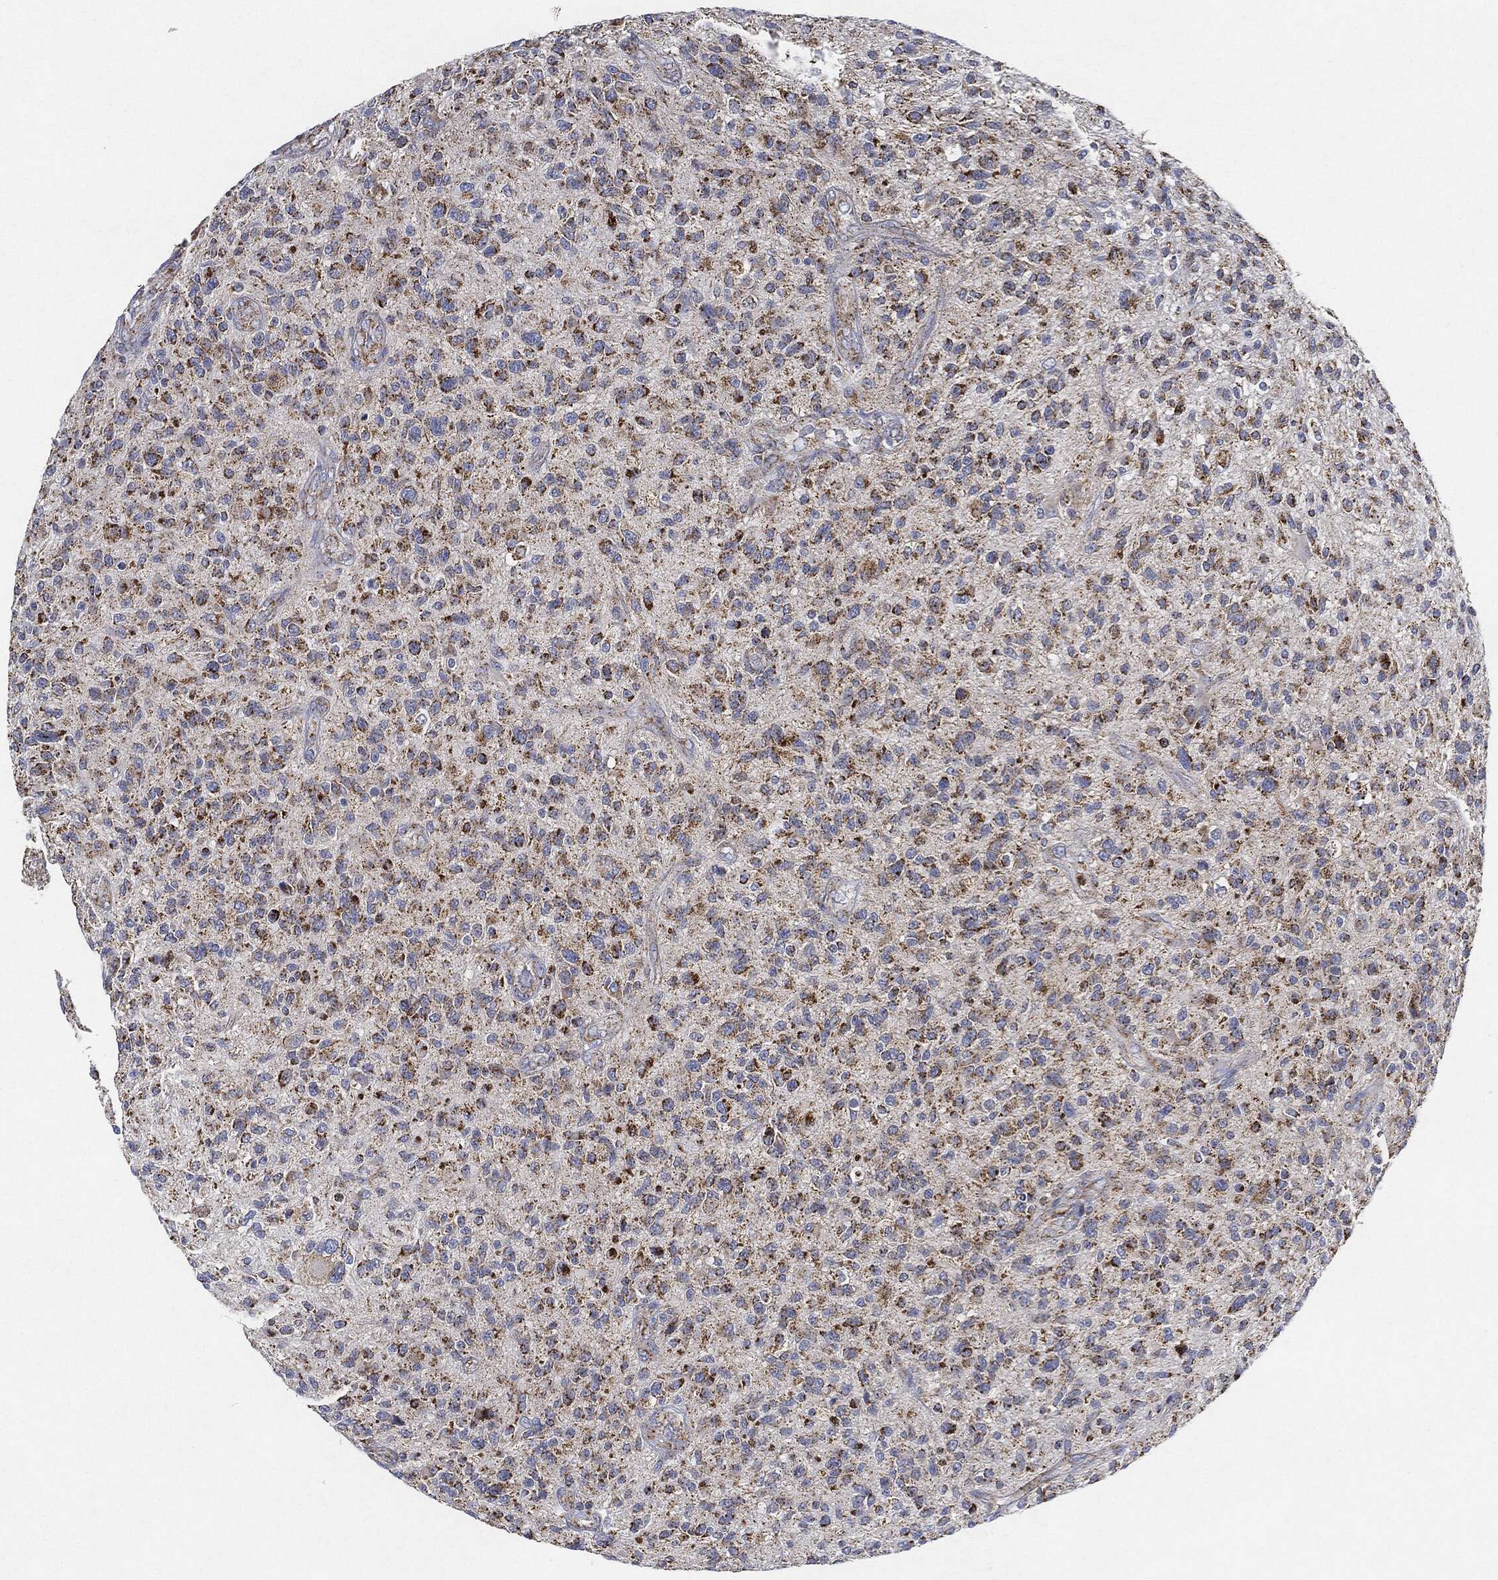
{"staining": {"intensity": "strong", "quantity": ">75%", "location": "cytoplasmic/membranous"}, "tissue": "glioma", "cell_type": "Tumor cells", "image_type": "cancer", "snomed": [{"axis": "morphology", "description": "Glioma, malignant, High grade"}, {"axis": "topography", "description": "Brain"}], "caption": "A high-resolution photomicrograph shows immunohistochemistry staining of glioma, which reveals strong cytoplasmic/membranous staining in about >75% of tumor cells.", "gene": "CAPN15", "patient": {"sex": "male", "age": 47}}